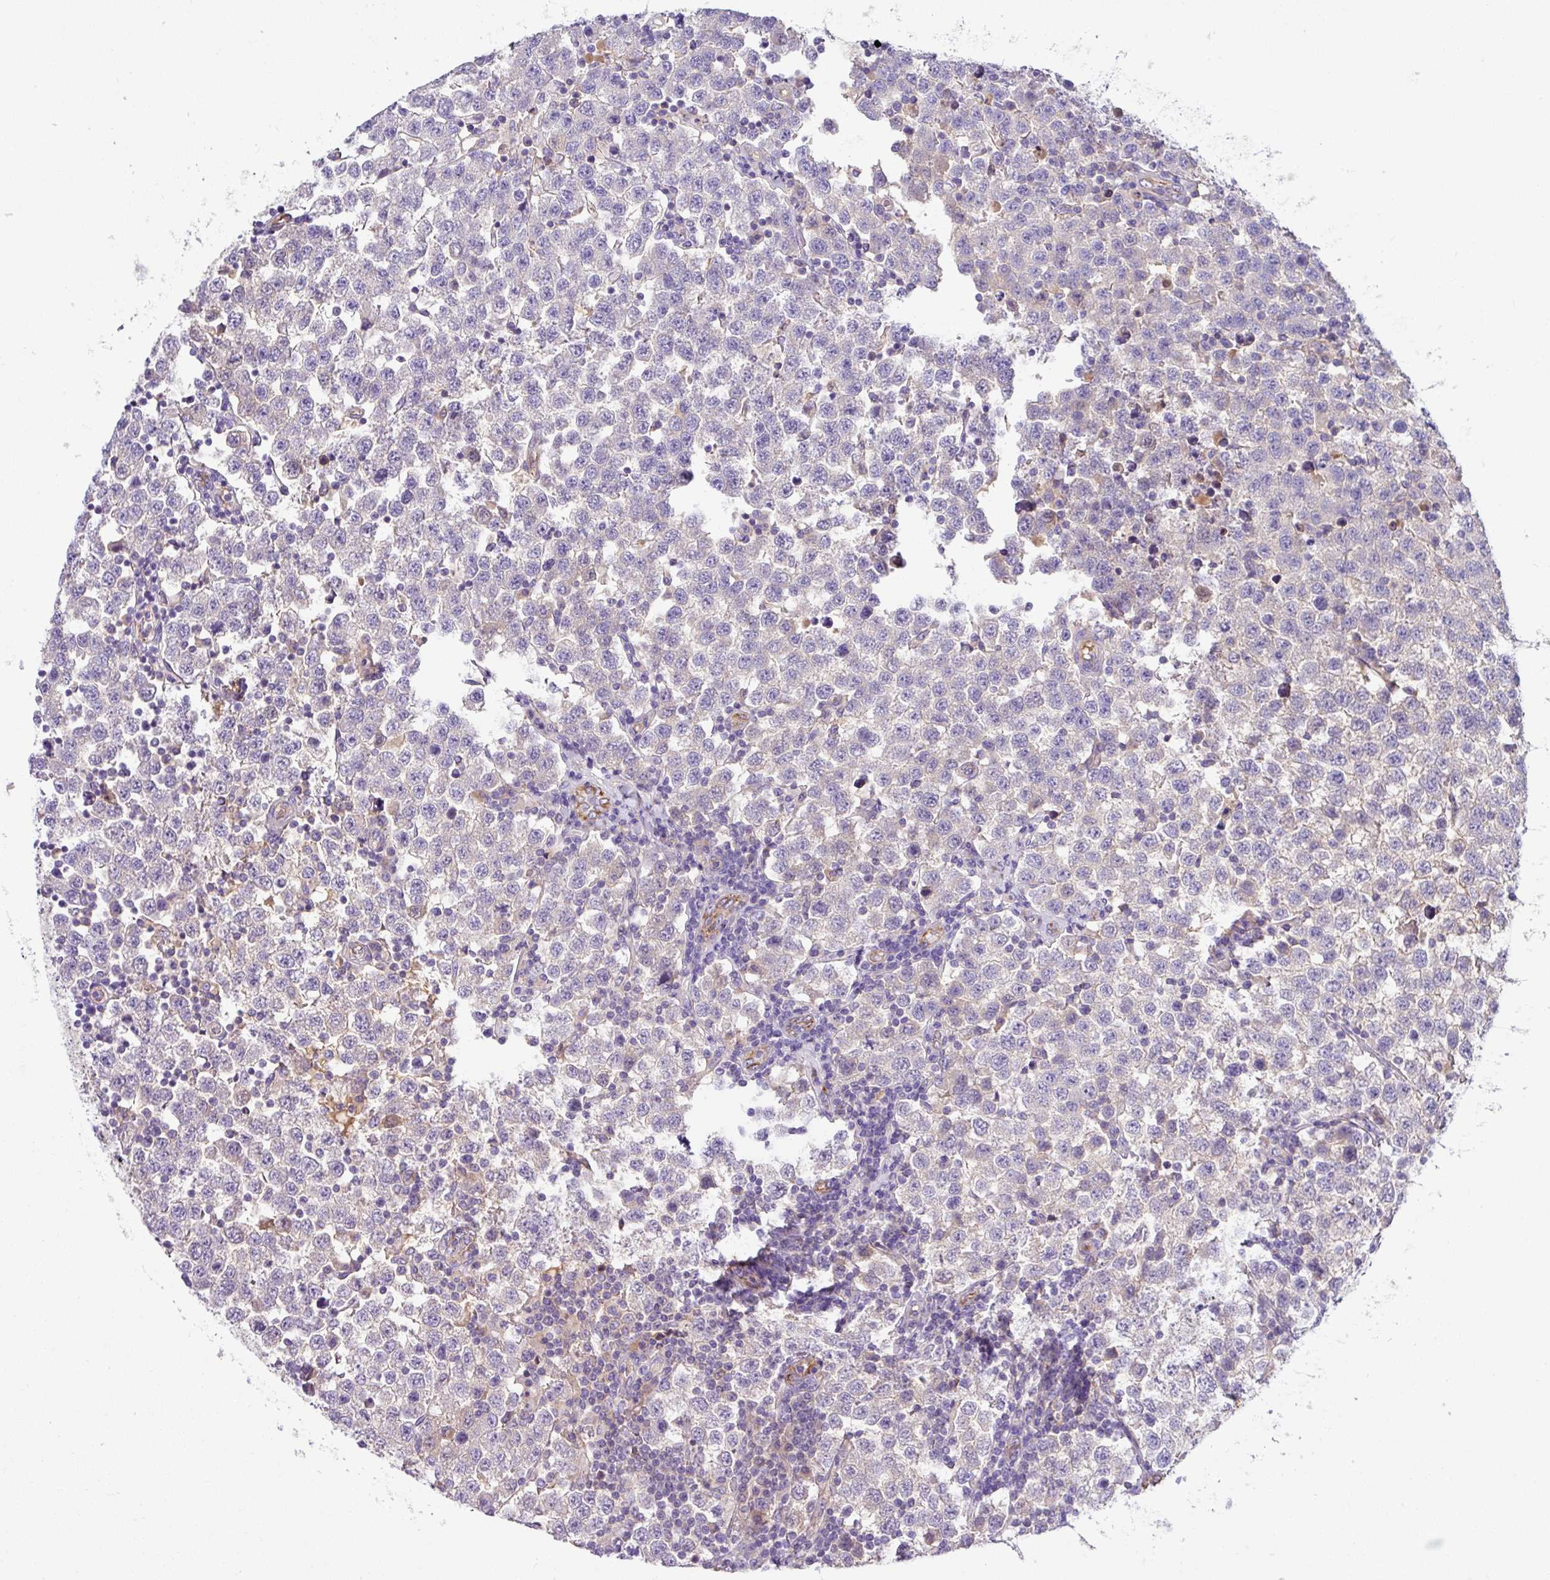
{"staining": {"intensity": "negative", "quantity": "none", "location": "none"}, "tissue": "testis cancer", "cell_type": "Tumor cells", "image_type": "cancer", "snomed": [{"axis": "morphology", "description": "Seminoma, NOS"}, {"axis": "topography", "description": "Testis"}], "caption": "Tumor cells are negative for protein expression in human testis seminoma.", "gene": "CRISP3", "patient": {"sex": "male", "age": 34}}